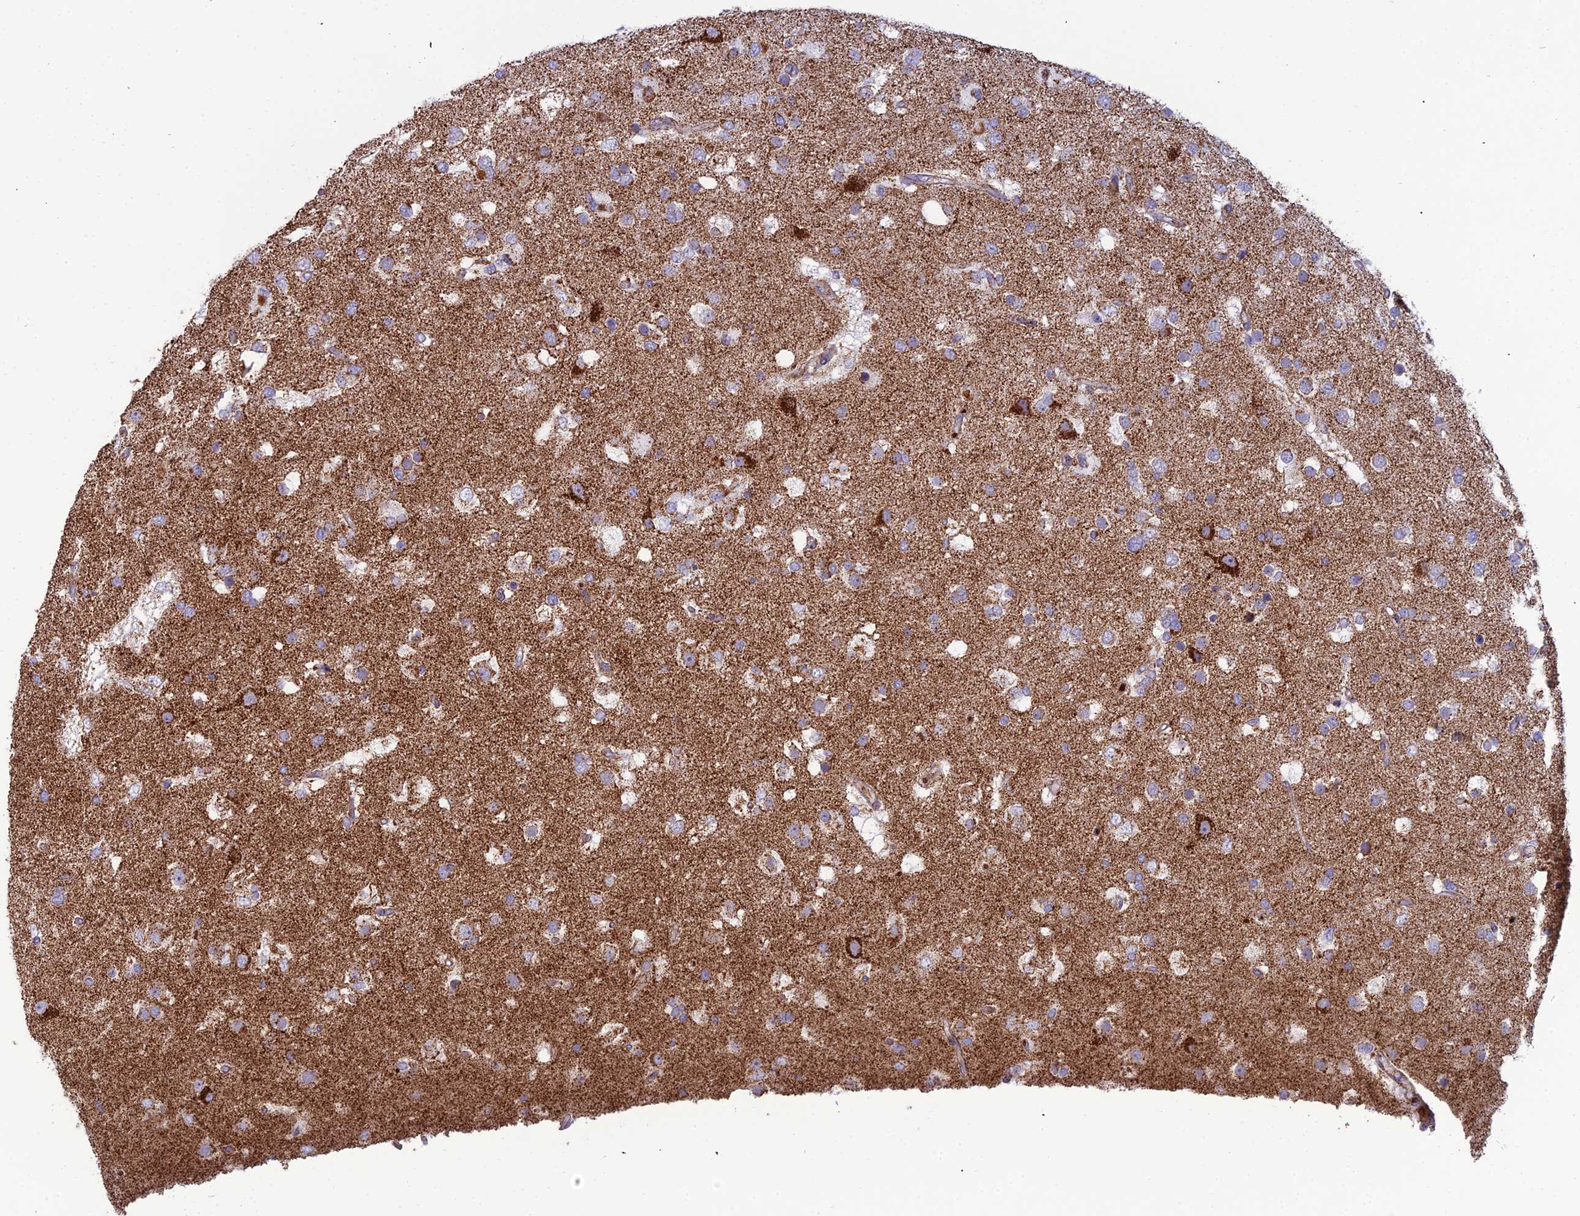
{"staining": {"intensity": "moderate", "quantity": ">75%", "location": "cytoplasmic/membranous"}, "tissue": "glioma", "cell_type": "Tumor cells", "image_type": "cancer", "snomed": [{"axis": "morphology", "description": "Glioma, malignant, High grade"}, {"axis": "topography", "description": "Brain"}], "caption": "Brown immunohistochemical staining in malignant glioma (high-grade) displays moderate cytoplasmic/membranous staining in about >75% of tumor cells.", "gene": "SLC35F4", "patient": {"sex": "male", "age": 53}}